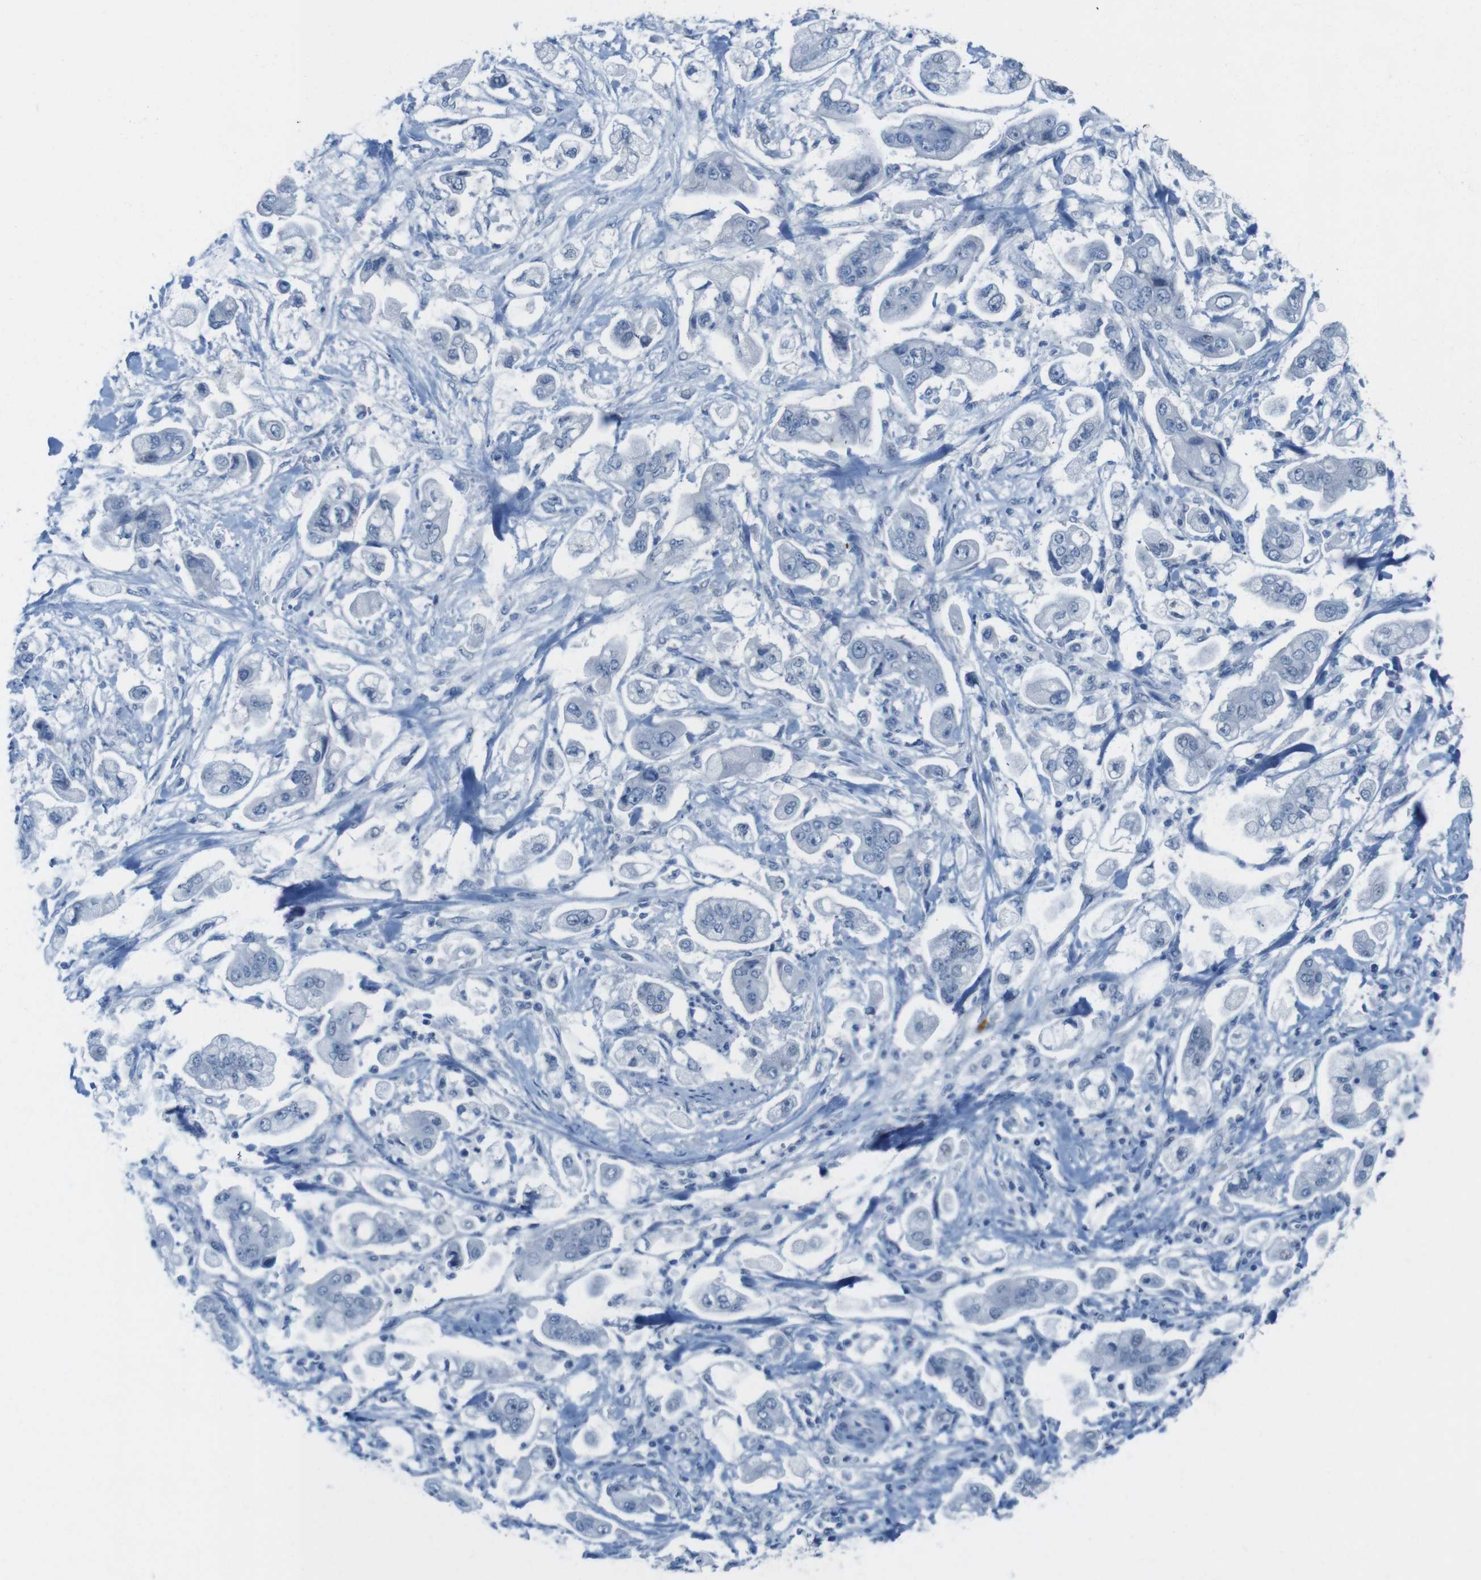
{"staining": {"intensity": "negative", "quantity": "none", "location": "none"}, "tissue": "stomach cancer", "cell_type": "Tumor cells", "image_type": "cancer", "snomed": [{"axis": "morphology", "description": "Adenocarcinoma, NOS"}, {"axis": "topography", "description": "Stomach"}], "caption": "Tumor cells are negative for brown protein staining in stomach cancer (adenocarcinoma). The staining was performed using DAB to visualize the protein expression in brown, while the nuclei were stained in blue with hematoxylin (Magnification: 20x).", "gene": "OPN1SW", "patient": {"sex": "male", "age": 62}}